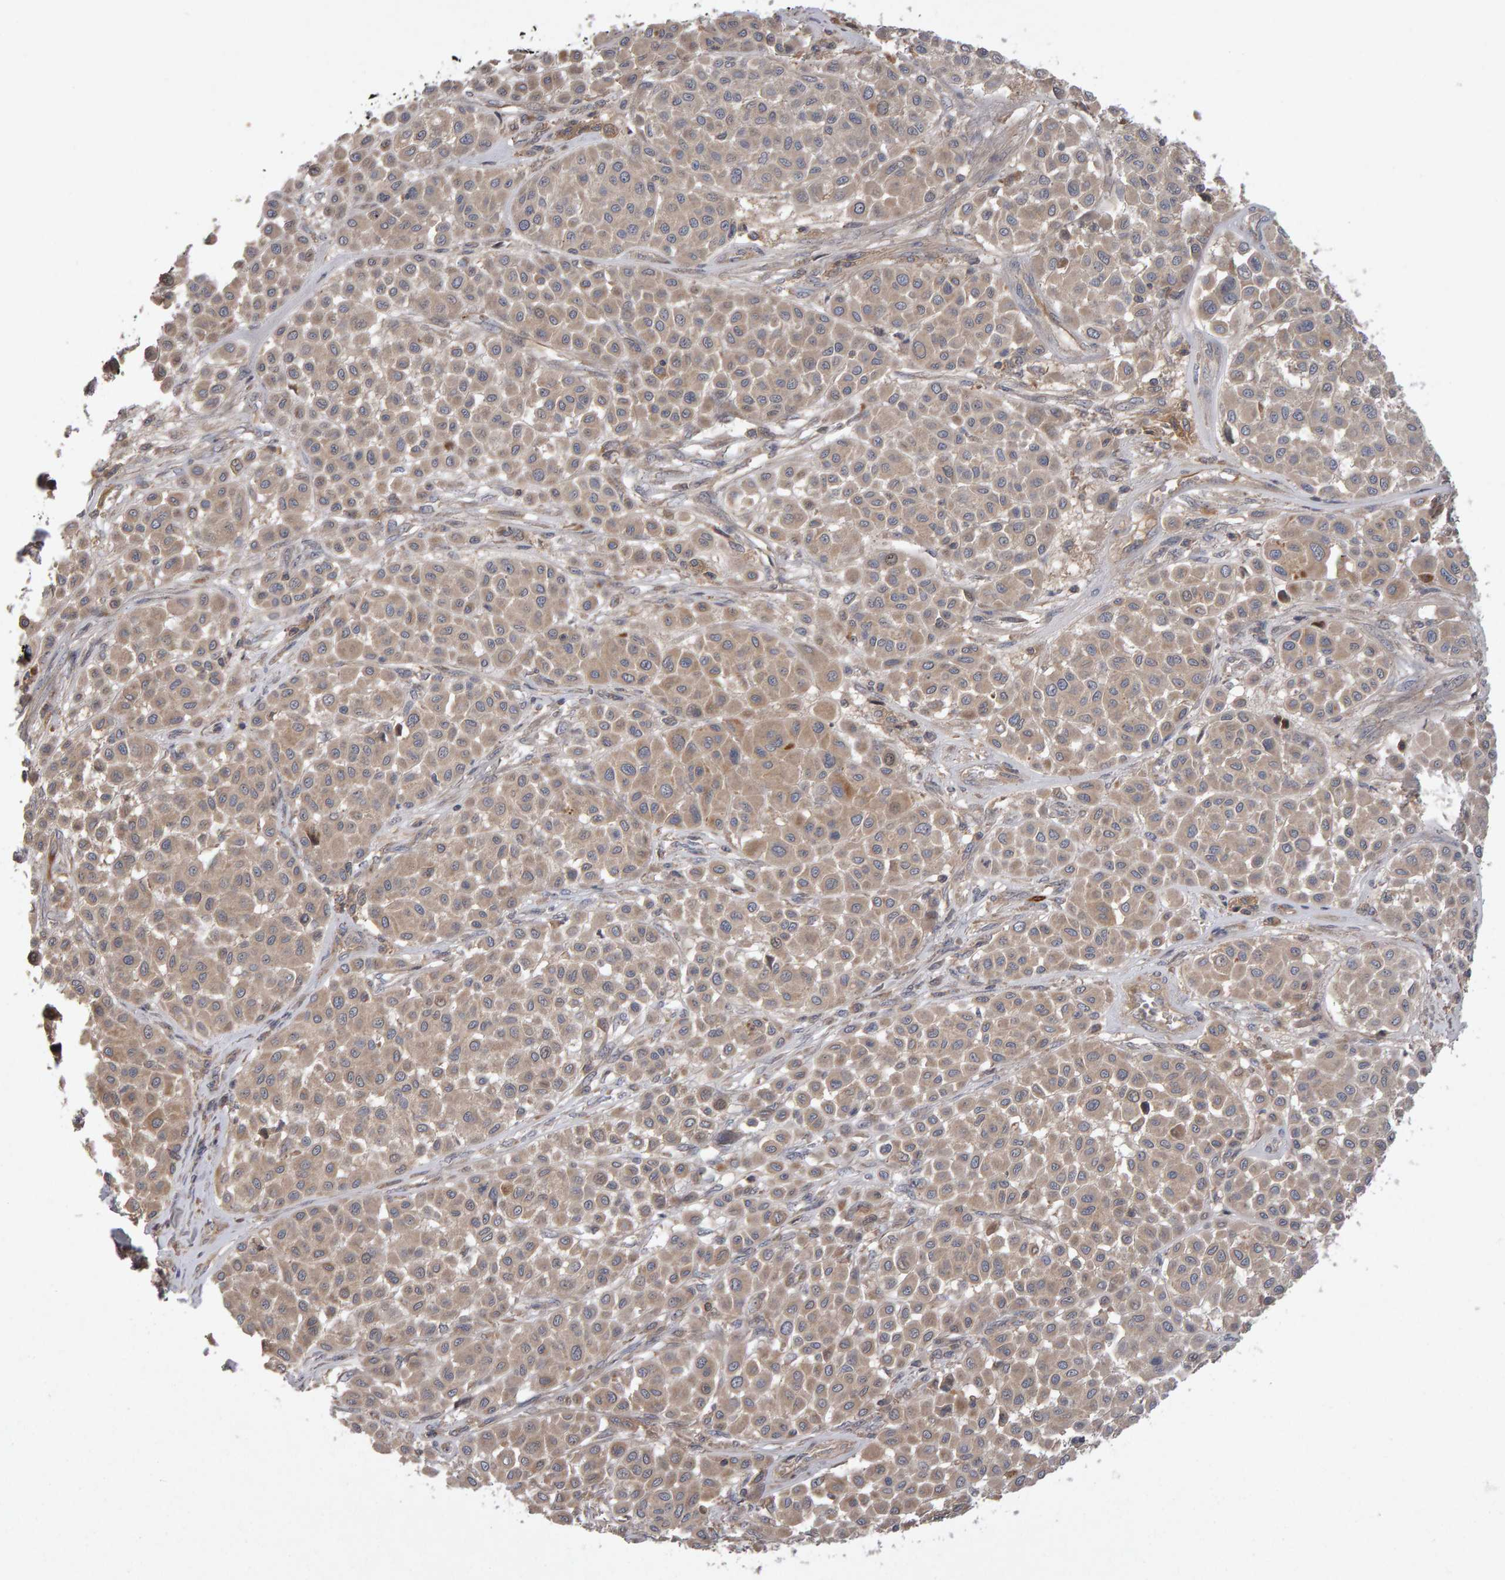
{"staining": {"intensity": "weak", "quantity": ">75%", "location": "cytoplasmic/membranous"}, "tissue": "melanoma", "cell_type": "Tumor cells", "image_type": "cancer", "snomed": [{"axis": "morphology", "description": "Malignant melanoma, Metastatic site"}, {"axis": "topography", "description": "Soft tissue"}], "caption": "Immunohistochemistry (IHC) histopathology image of melanoma stained for a protein (brown), which reveals low levels of weak cytoplasmic/membranous expression in about >75% of tumor cells.", "gene": "PGS1", "patient": {"sex": "male", "age": 41}}